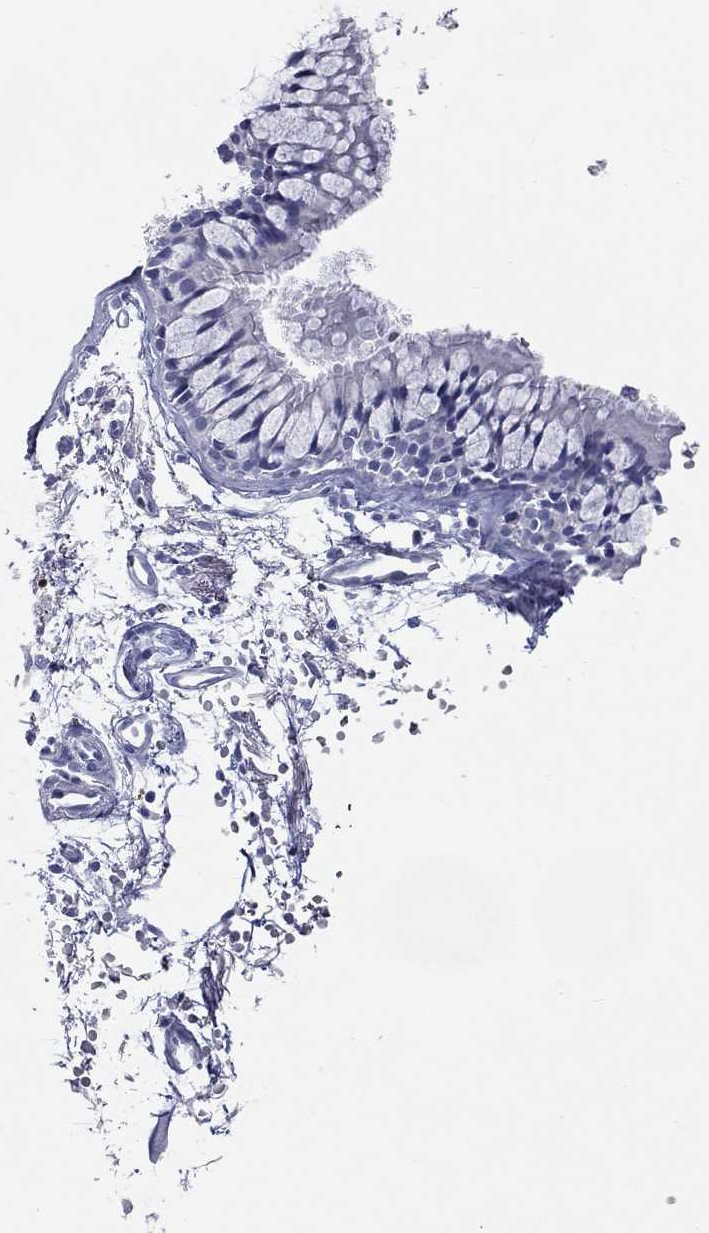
{"staining": {"intensity": "negative", "quantity": "none", "location": "none"}, "tissue": "bronchus", "cell_type": "Respiratory epithelial cells", "image_type": "normal", "snomed": [{"axis": "morphology", "description": "Normal tissue, NOS"}, {"axis": "topography", "description": "Cartilage tissue"}, {"axis": "topography", "description": "Bronchus"}], "caption": "This image is of benign bronchus stained with immunohistochemistry to label a protein in brown with the nuclei are counter-stained blue. There is no positivity in respiratory epithelial cells. Nuclei are stained in blue.", "gene": "KIRREL2", "patient": {"sex": "male", "age": 66}}